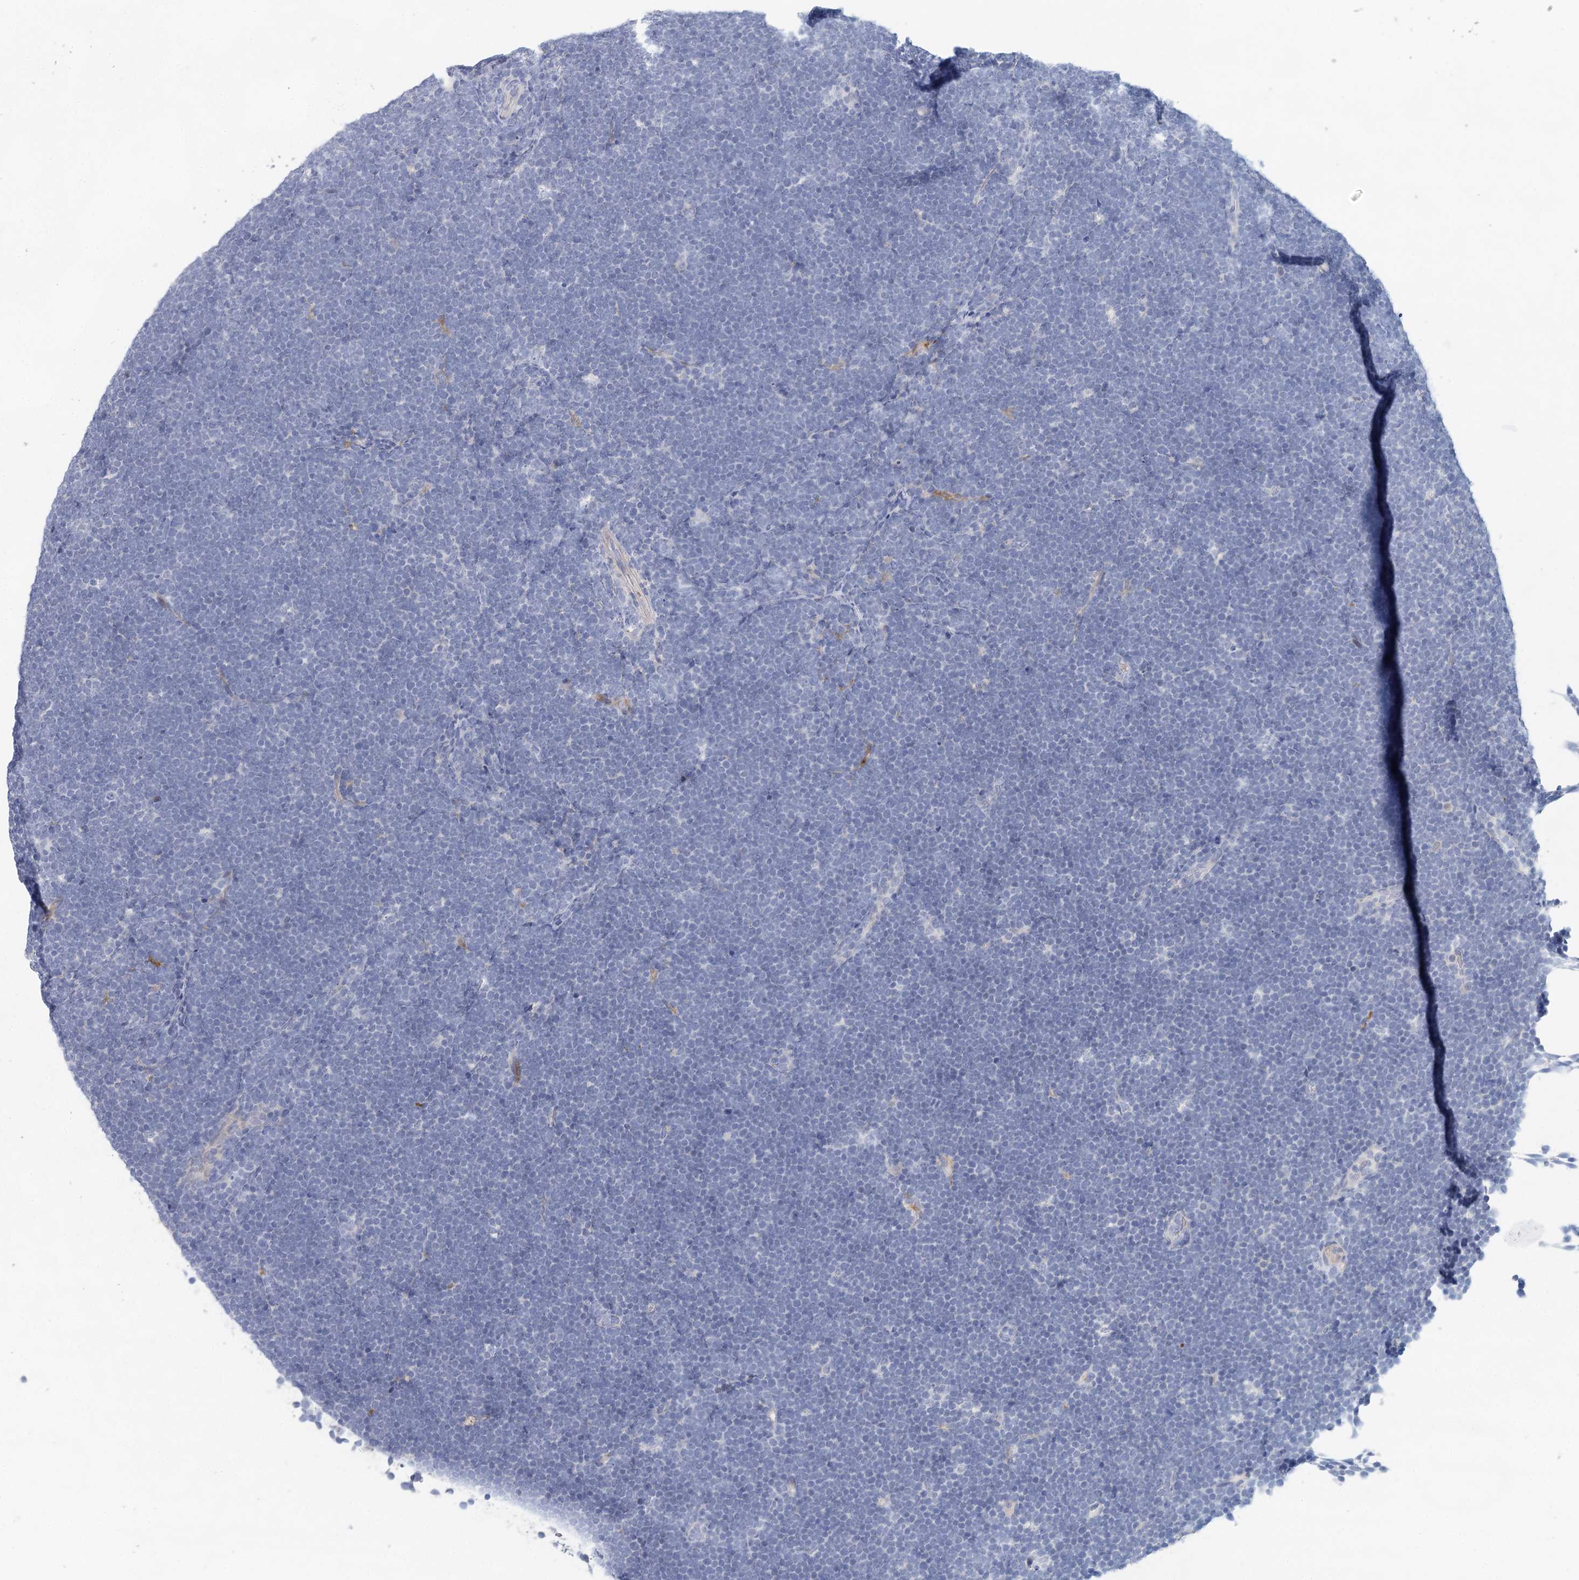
{"staining": {"intensity": "negative", "quantity": "none", "location": "none"}, "tissue": "lymphoma", "cell_type": "Tumor cells", "image_type": "cancer", "snomed": [{"axis": "morphology", "description": "Malignant lymphoma, non-Hodgkin's type, High grade"}, {"axis": "topography", "description": "Lymph node"}], "caption": "The micrograph demonstrates no significant staining in tumor cells of lymphoma.", "gene": "SLC19A3", "patient": {"sex": "male", "age": 13}}